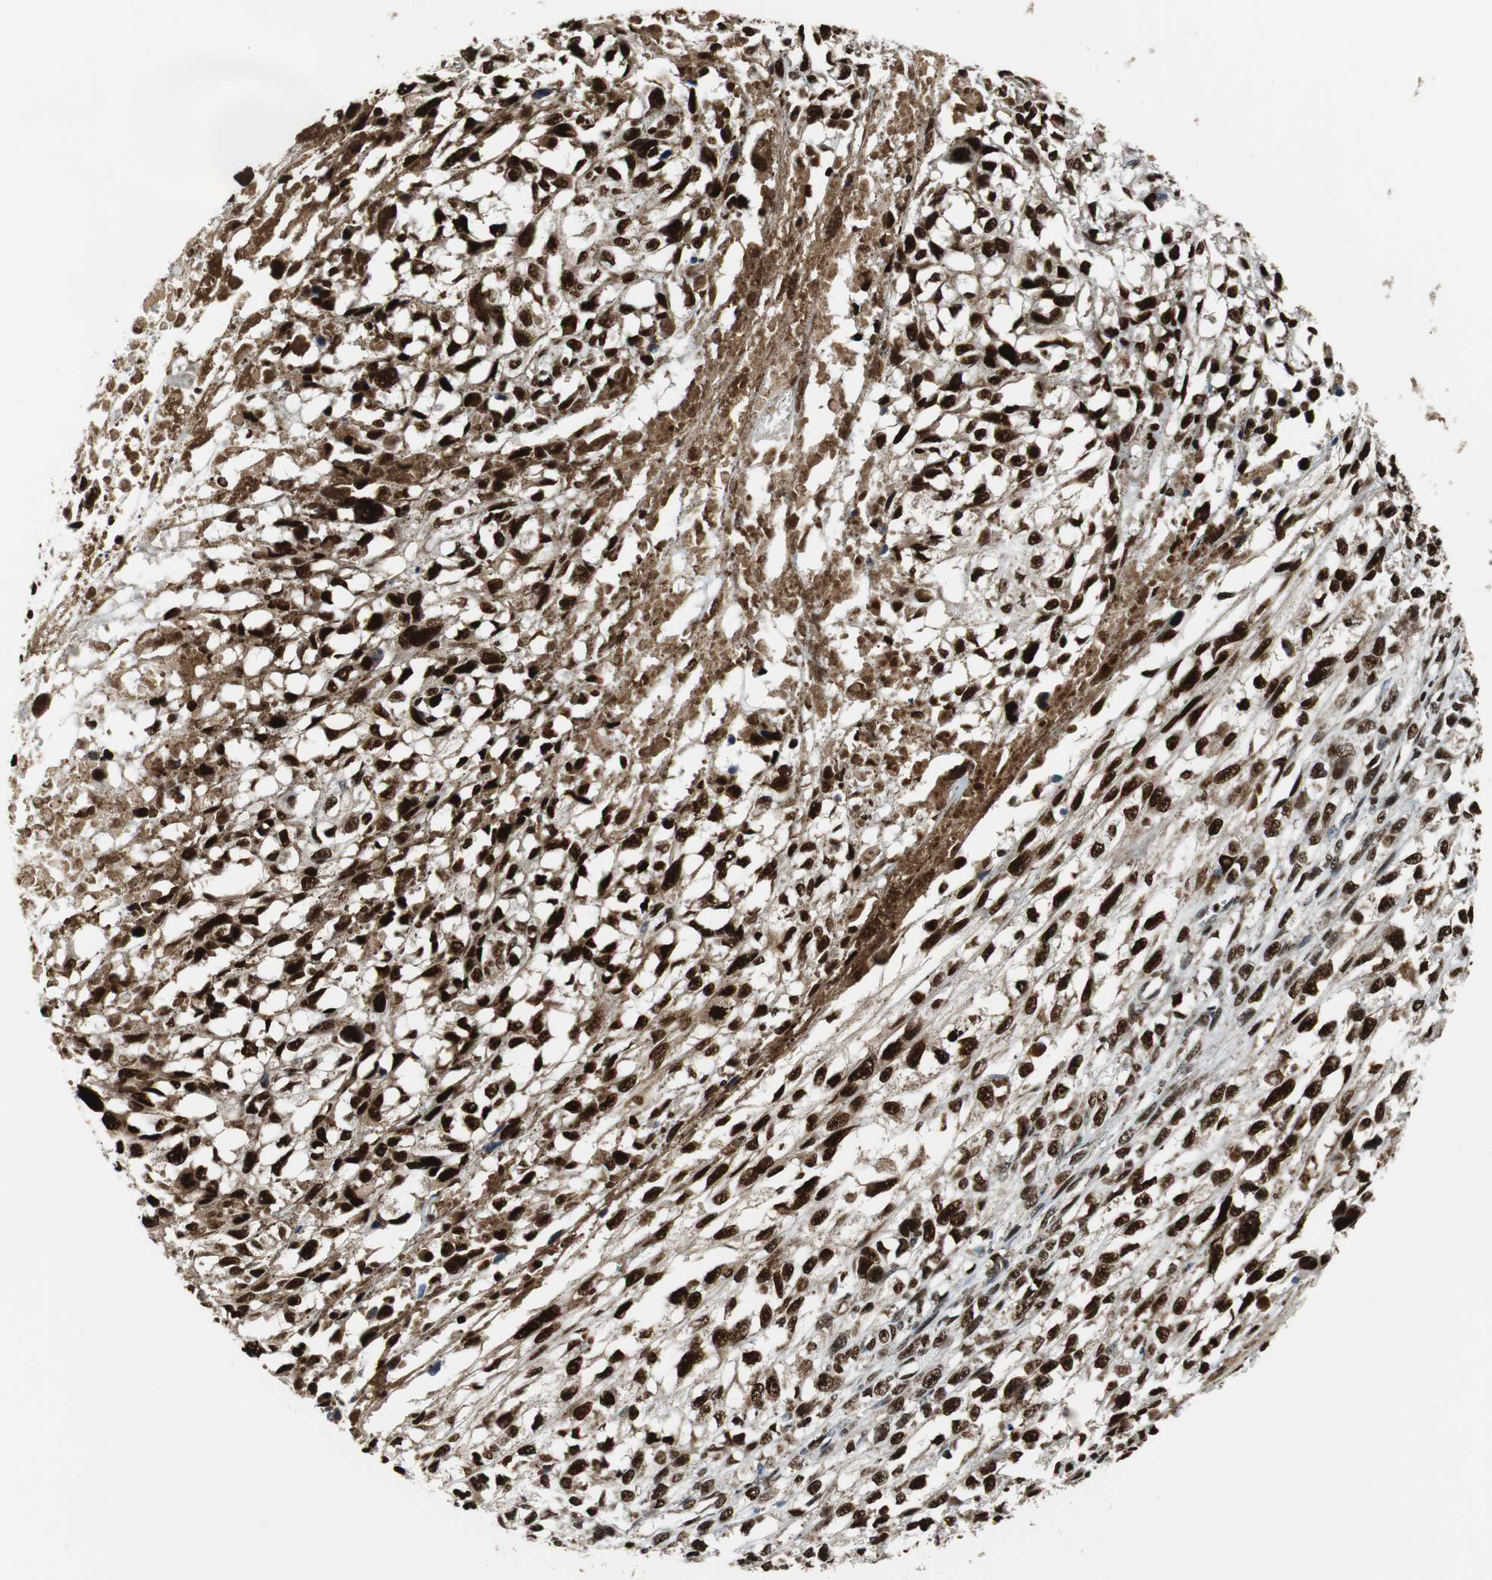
{"staining": {"intensity": "strong", "quantity": ">75%", "location": "nuclear"}, "tissue": "melanoma", "cell_type": "Tumor cells", "image_type": "cancer", "snomed": [{"axis": "morphology", "description": "Malignant melanoma, Metastatic site"}, {"axis": "topography", "description": "Lymph node"}], "caption": "Tumor cells reveal high levels of strong nuclear positivity in about >75% of cells in human melanoma. Immunohistochemistry (ihc) stains the protein of interest in brown and the nuclei are stained blue.", "gene": "HDAC1", "patient": {"sex": "male", "age": 59}}